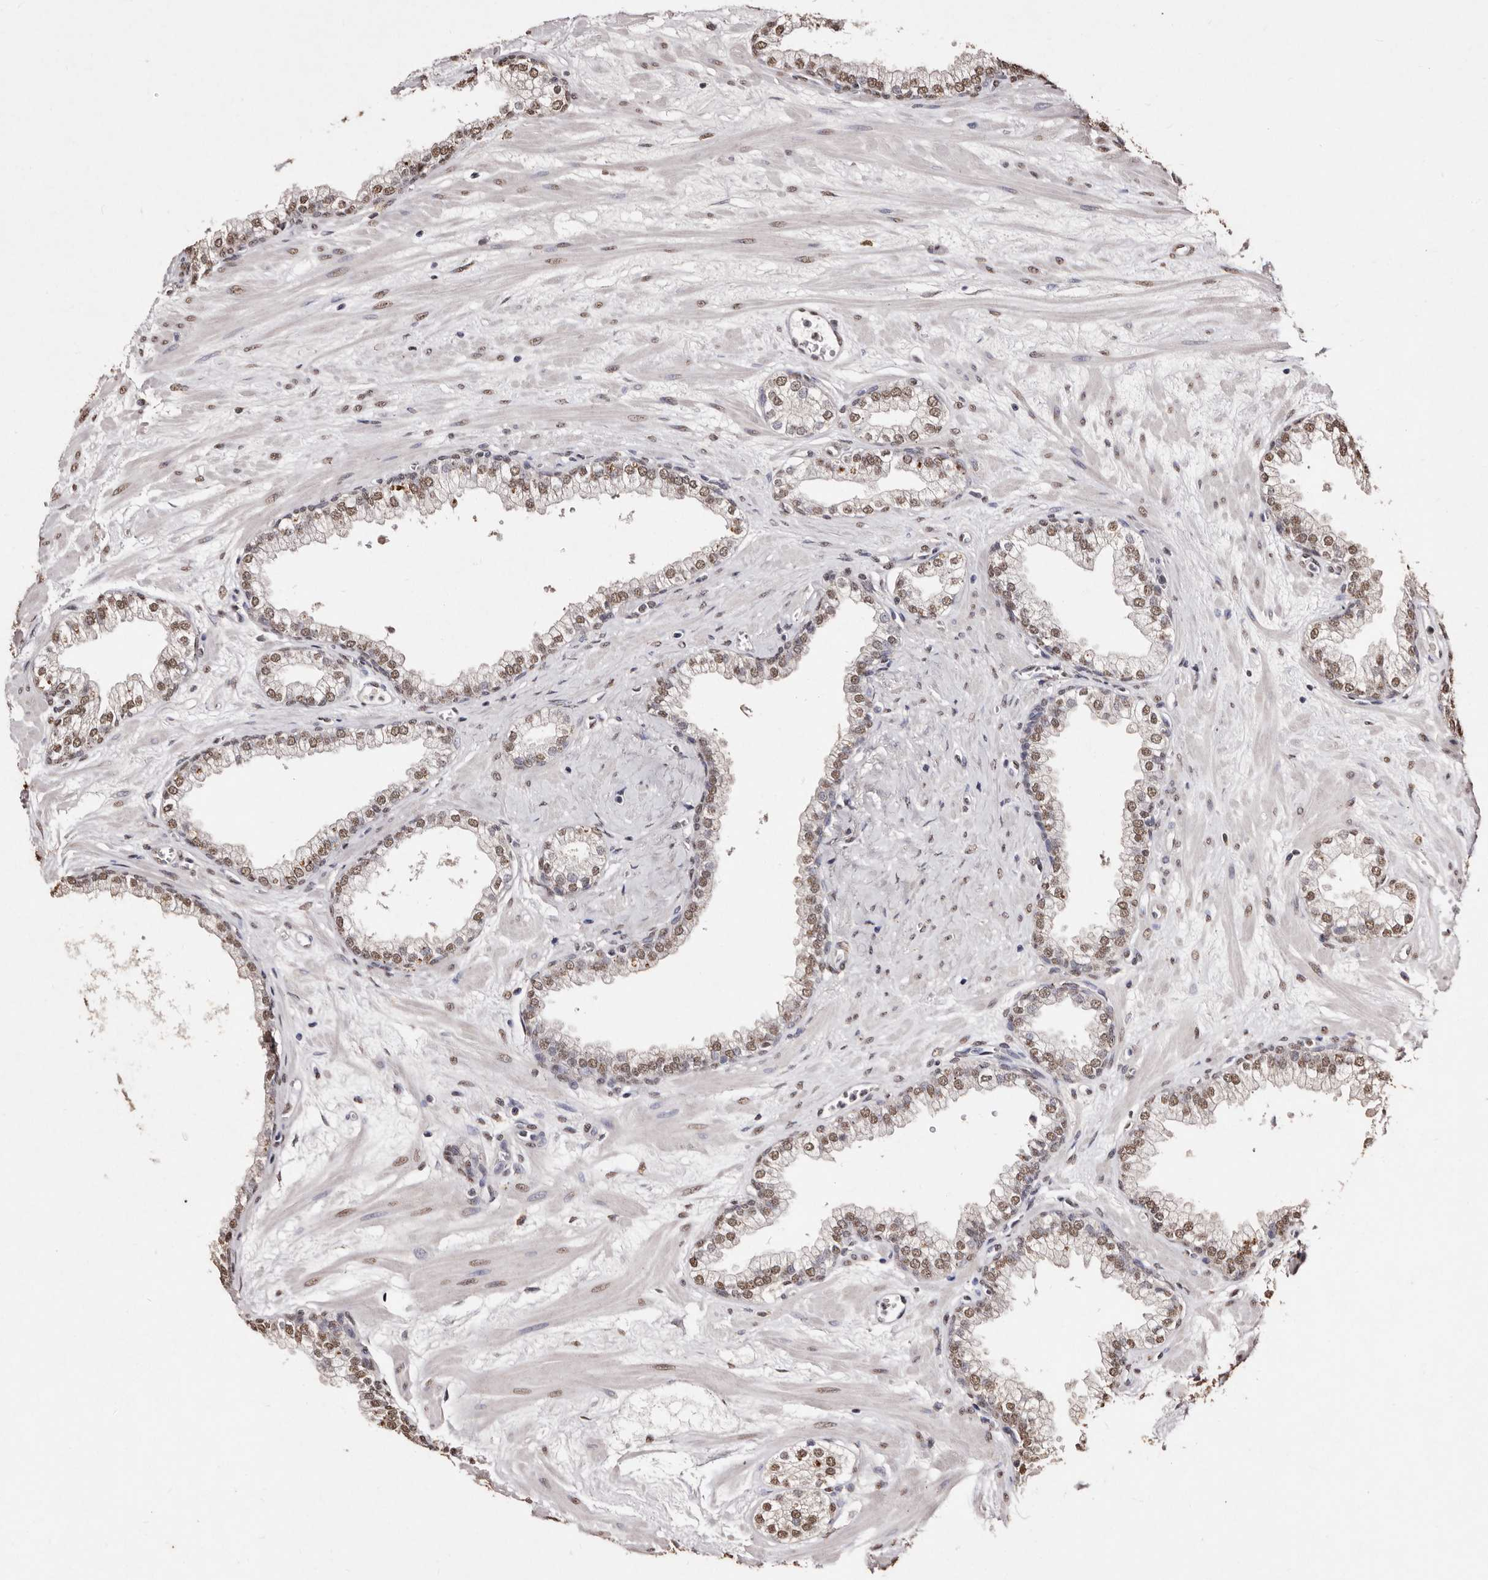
{"staining": {"intensity": "moderate", "quantity": "25%-75%", "location": "nuclear"}, "tissue": "prostate", "cell_type": "Glandular cells", "image_type": "normal", "snomed": [{"axis": "morphology", "description": "Normal tissue, NOS"}, {"axis": "morphology", "description": "Urothelial carcinoma, Low grade"}, {"axis": "topography", "description": "Urinary bladder"}, {"axis": "topography", "description": "Prostate"}], "caption": "Immunohistochemical staining of benign human prostate demonstrates 25%-75% levels of moderate nuclear protein expression in about 25%-75% of glandular cells.", "gene": "ERBB4", "patient": {"sex": "male", "age": 60}}